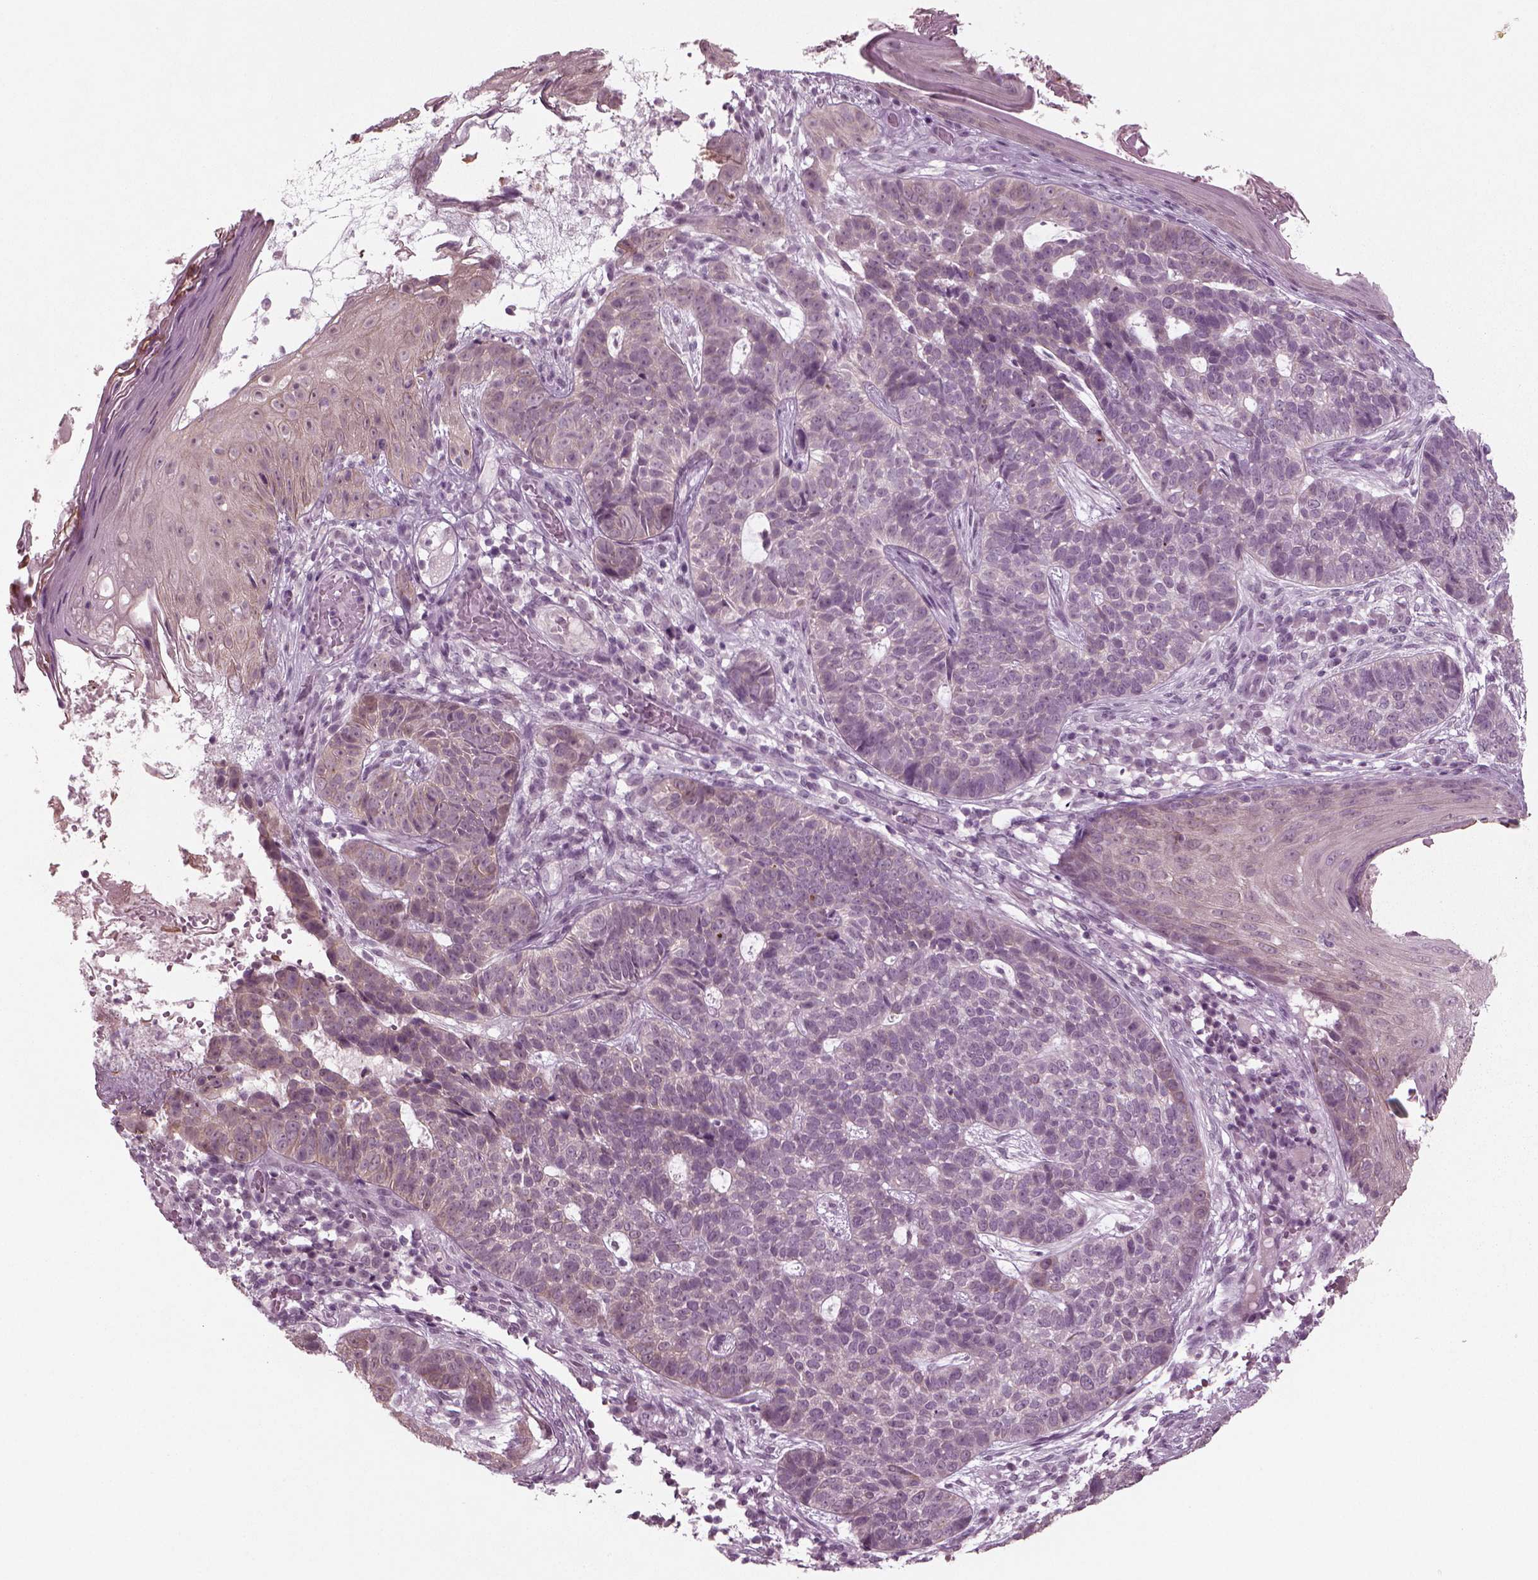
{"staining": {"intensity": "weak", "quantity": "<25%", "location": "cytoplasmic/membranous"}, "tissue": "skin cancer", "cell_type": "Tumor cells", "image_type": "cancer", "snomed": [{"axis": "morphology", "description": "Basal cell carcinoma"}, {"axis": "topography", "description": "Skin"}], "caption": "Immunohistochemical staining of skin cancer (basal cell carcinoma) exhibits no significant expression in tumor cells.", "gene": "MGAT4D", "patient": {"sex": "female", "age": 69}}